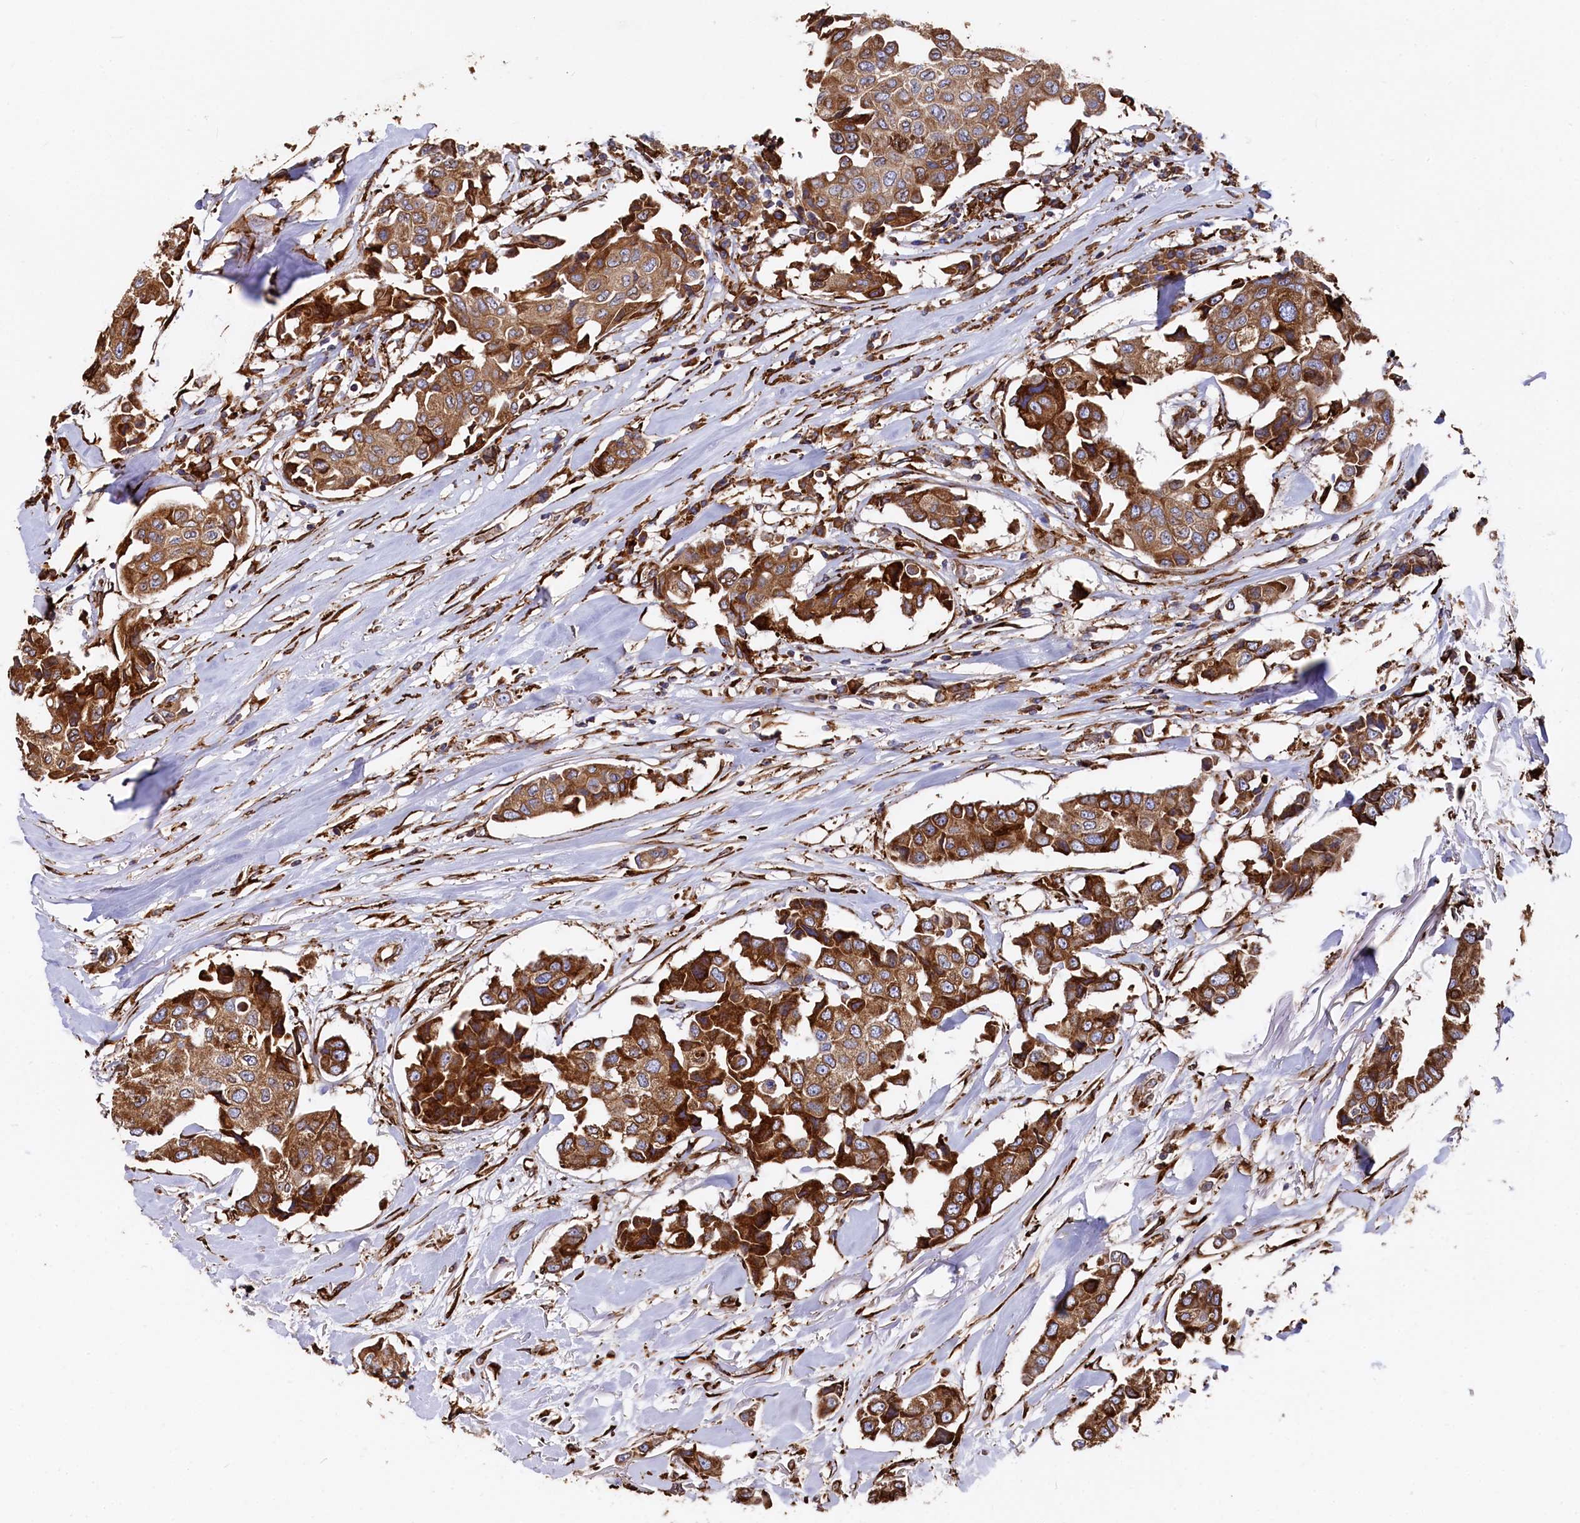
{"staining": {"intensity": "strong", "quantity": ">75%", "location": "cytoplasmic/membranous"}, "tissue": "breast cancer", "cell_type": "Tumor cells", "image_type": "cancer", "snomed": [{"axis": "morphology", "description": "Duct carcinoma"}, {"axis": "topography", "description": "Breast"}], "caption": "Breast cancer stained with a brown dye exhibits strong cytoplasmic/membranous positive staining in approximately >75% of tumor cells.", "gene": "NEURL1B", "patient": {"sex": "female", "age": 80}}